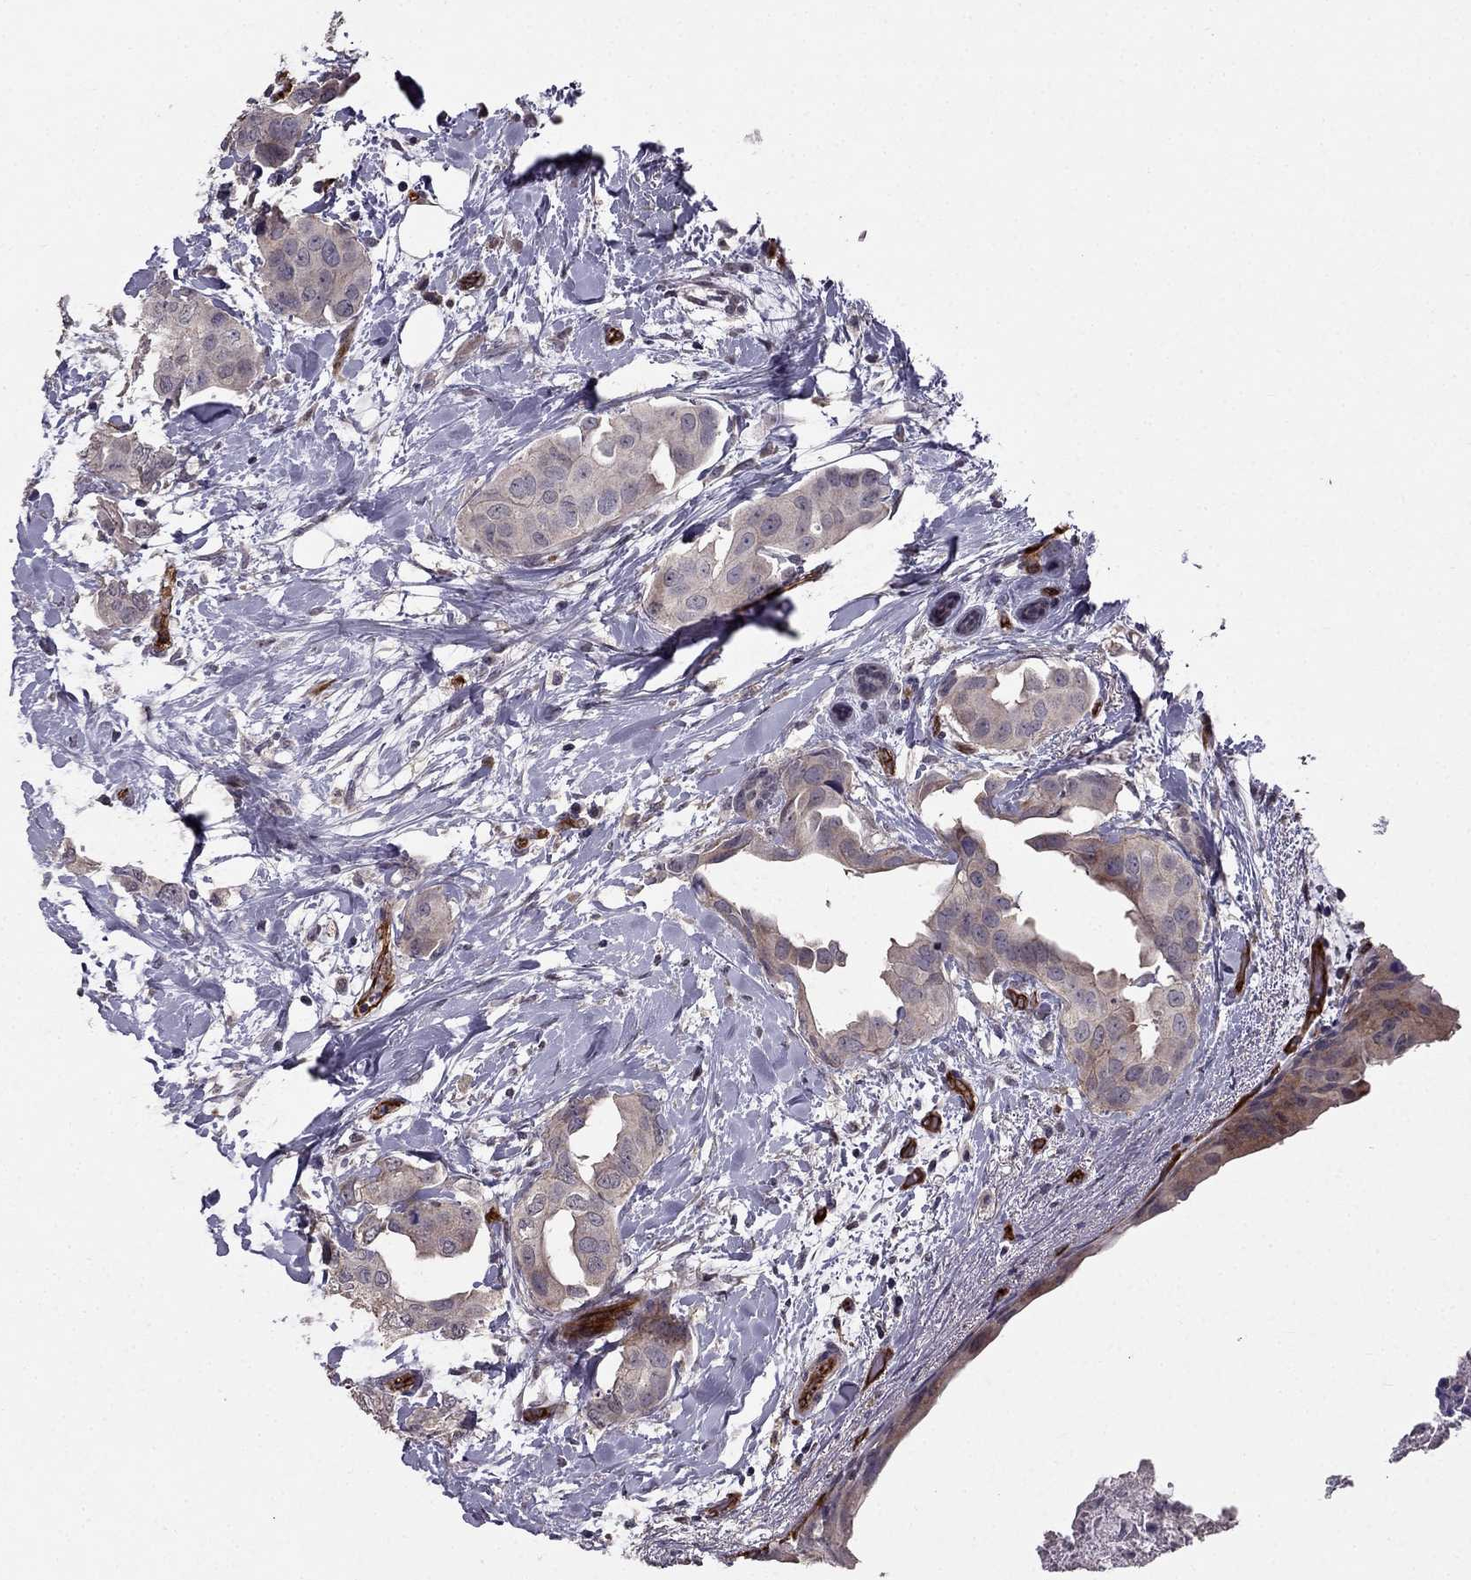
{"staining": {"intensity": "weak", "quantity": "25%-75%", "location": "cytoplasmic/membranous"}, "tissue": "breast cancer", "cell_type": "Tumor cells", "image_type": "cancer", "snomed": [{"axis": "morphology", "description": "Normal tissue, NOS"}, {"axis": "morphology", "description": "Duct carcinoma"}, {"axis": "topography", "description": "Breast"}], "caption": "Protein expression analysis of invasive ductal carcinoma (breast) exhibits weak cytoplasmic/membranous expression in approximately 25%-75% of tumor cells.", "gene": "RASIP1", "patient": {"sex": "female", "age": 40}}